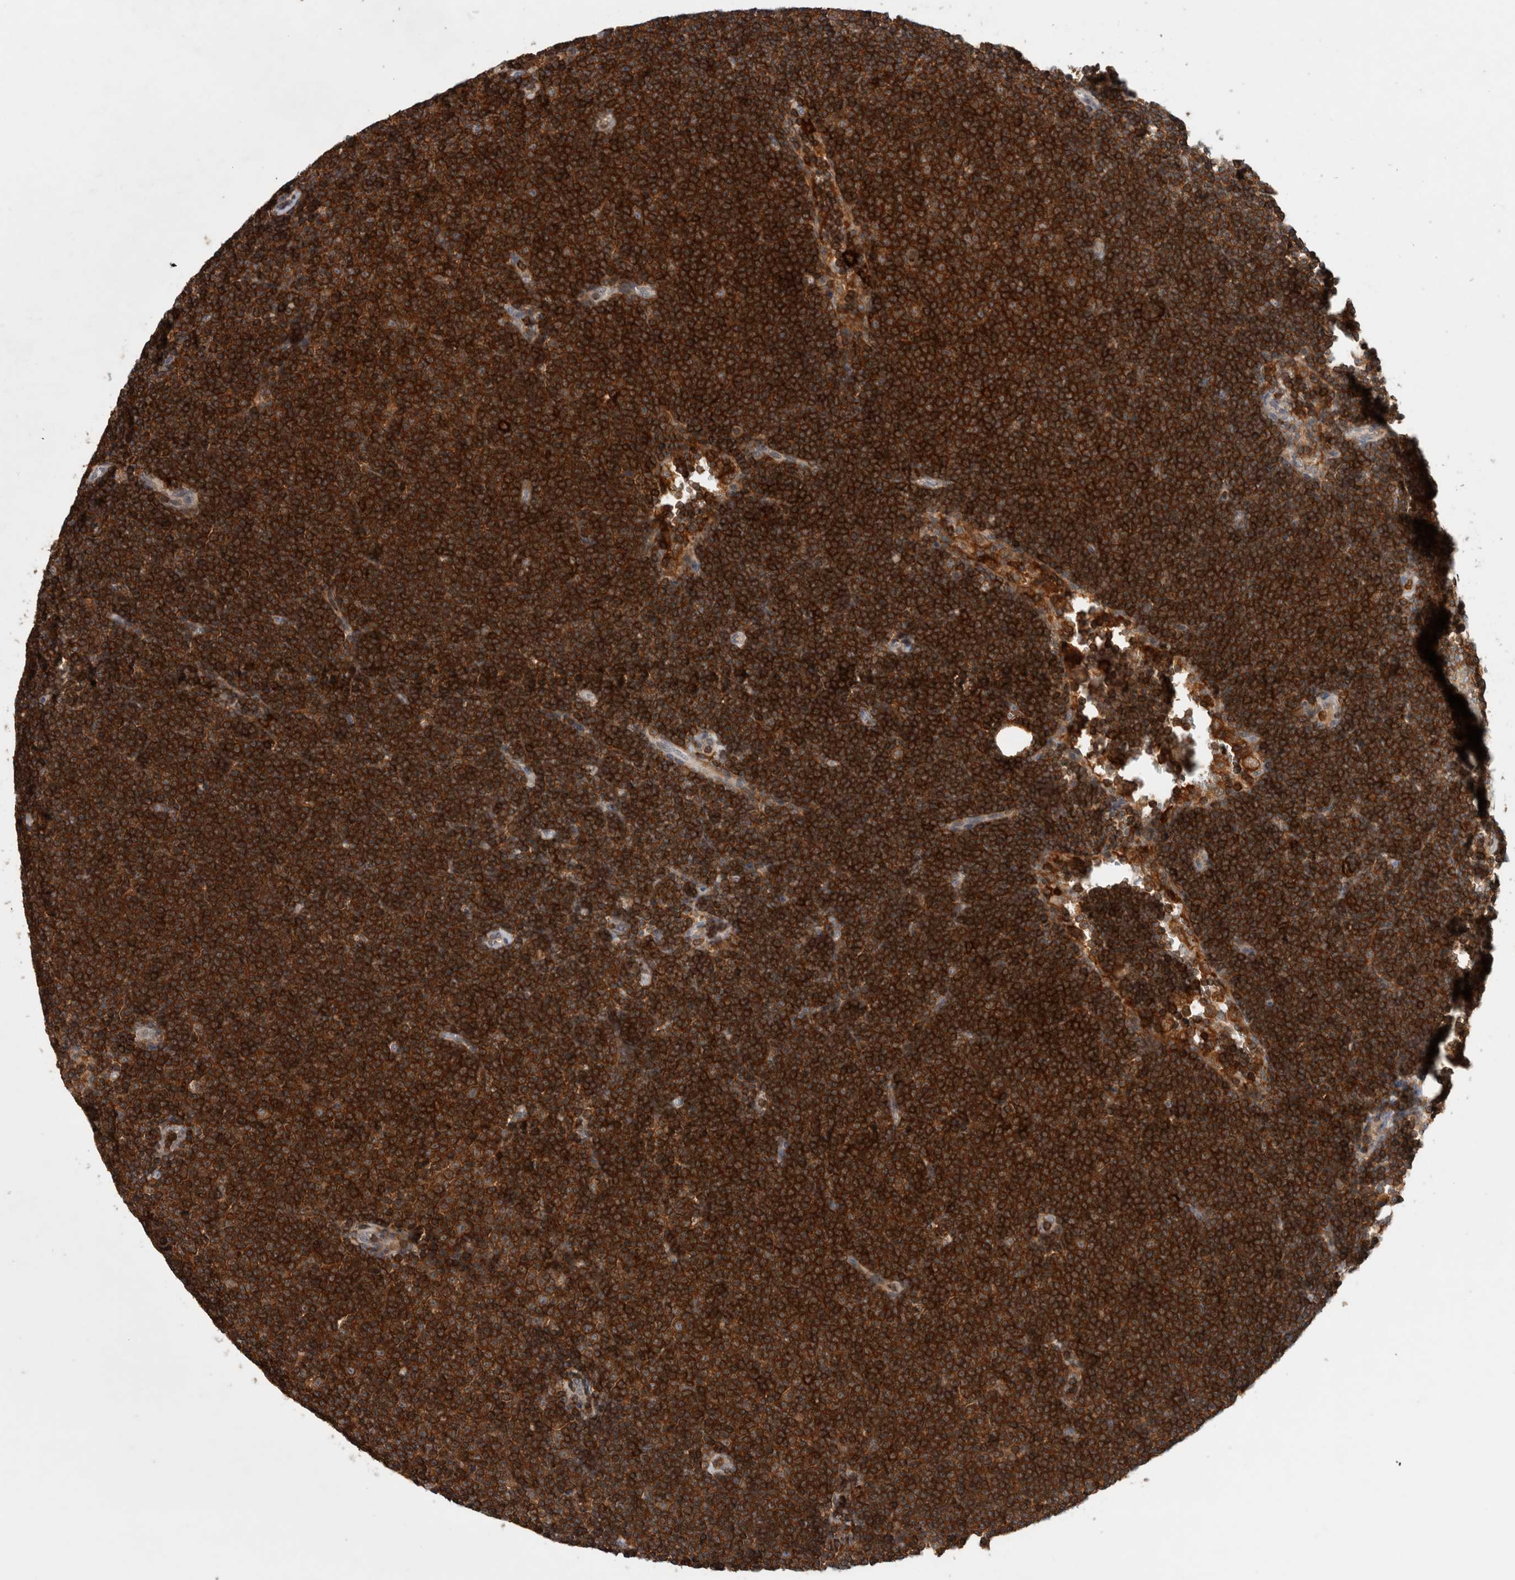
{"staining": {"intensity": "strong", "quantity": ">75%", "location": "cytoplasmic/membranous"}, "tissue": "lymphoma", "cell_type": "Tumor cells", "image_type": "cancer", "snomed": [{"axis": "morphology", "description": "Malignant lymphoma, non-Hodgkin's type, Low grade"}, {"axis": "topography", "description": "Lymph node"}], "caption": "Immunohistochemistry staining of lymphoma, which demonstrates high levels of strong cytoplasmic/membranous positivity in approximately >75% of tumor cells indicating strong cytoplasmic/membranous protein staining. The staining was performed using DAB (3,3'-diaminobenzidine) (brown) for protein detection and nuclei were counterstained in hematoxylin (blue).", "gene": "GFRA2", "patient": {"sex": "female", "age": 53}}